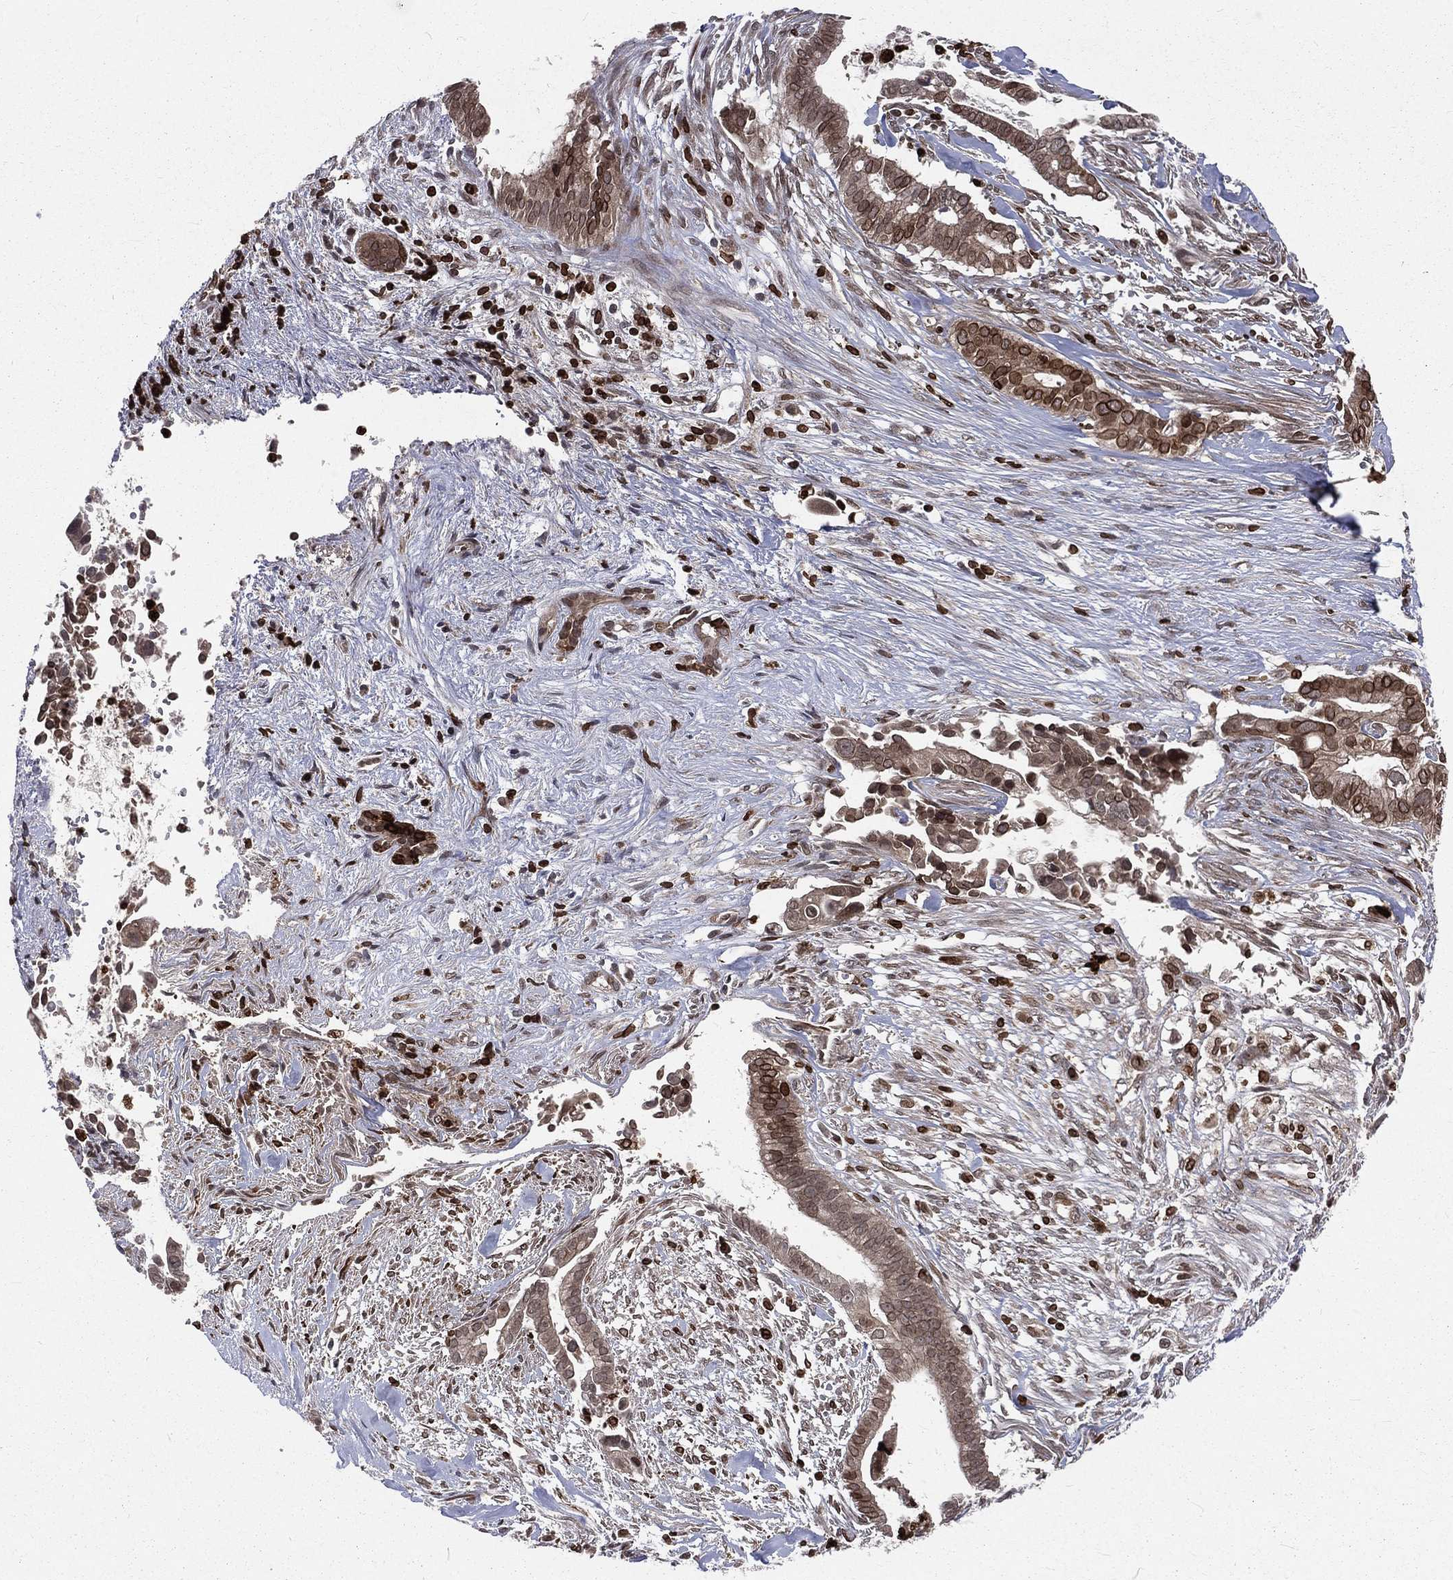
{"staining": {"intensity": "strong", "quantity": "25%-75%", "location": "cytoplasmic/membranous,nuclear"}, "tissue": "pancreatic cancer", "cell_type": "Tumor cells", "image_type": "cancer", "snomed": [{"axis": "morphology", "description": "Adenocarcinoma, NOS"}, {"axis": "topography", "description": "Pancreas"}], "caption": "The histopathology image shows staining of pancreatic cancer, revealing strong cytoplasmic/membranous and nuclear protein staining (brown color) within tumor cells.", "gene": "LBR", "patient": {"sex": "male", "age": 61}}